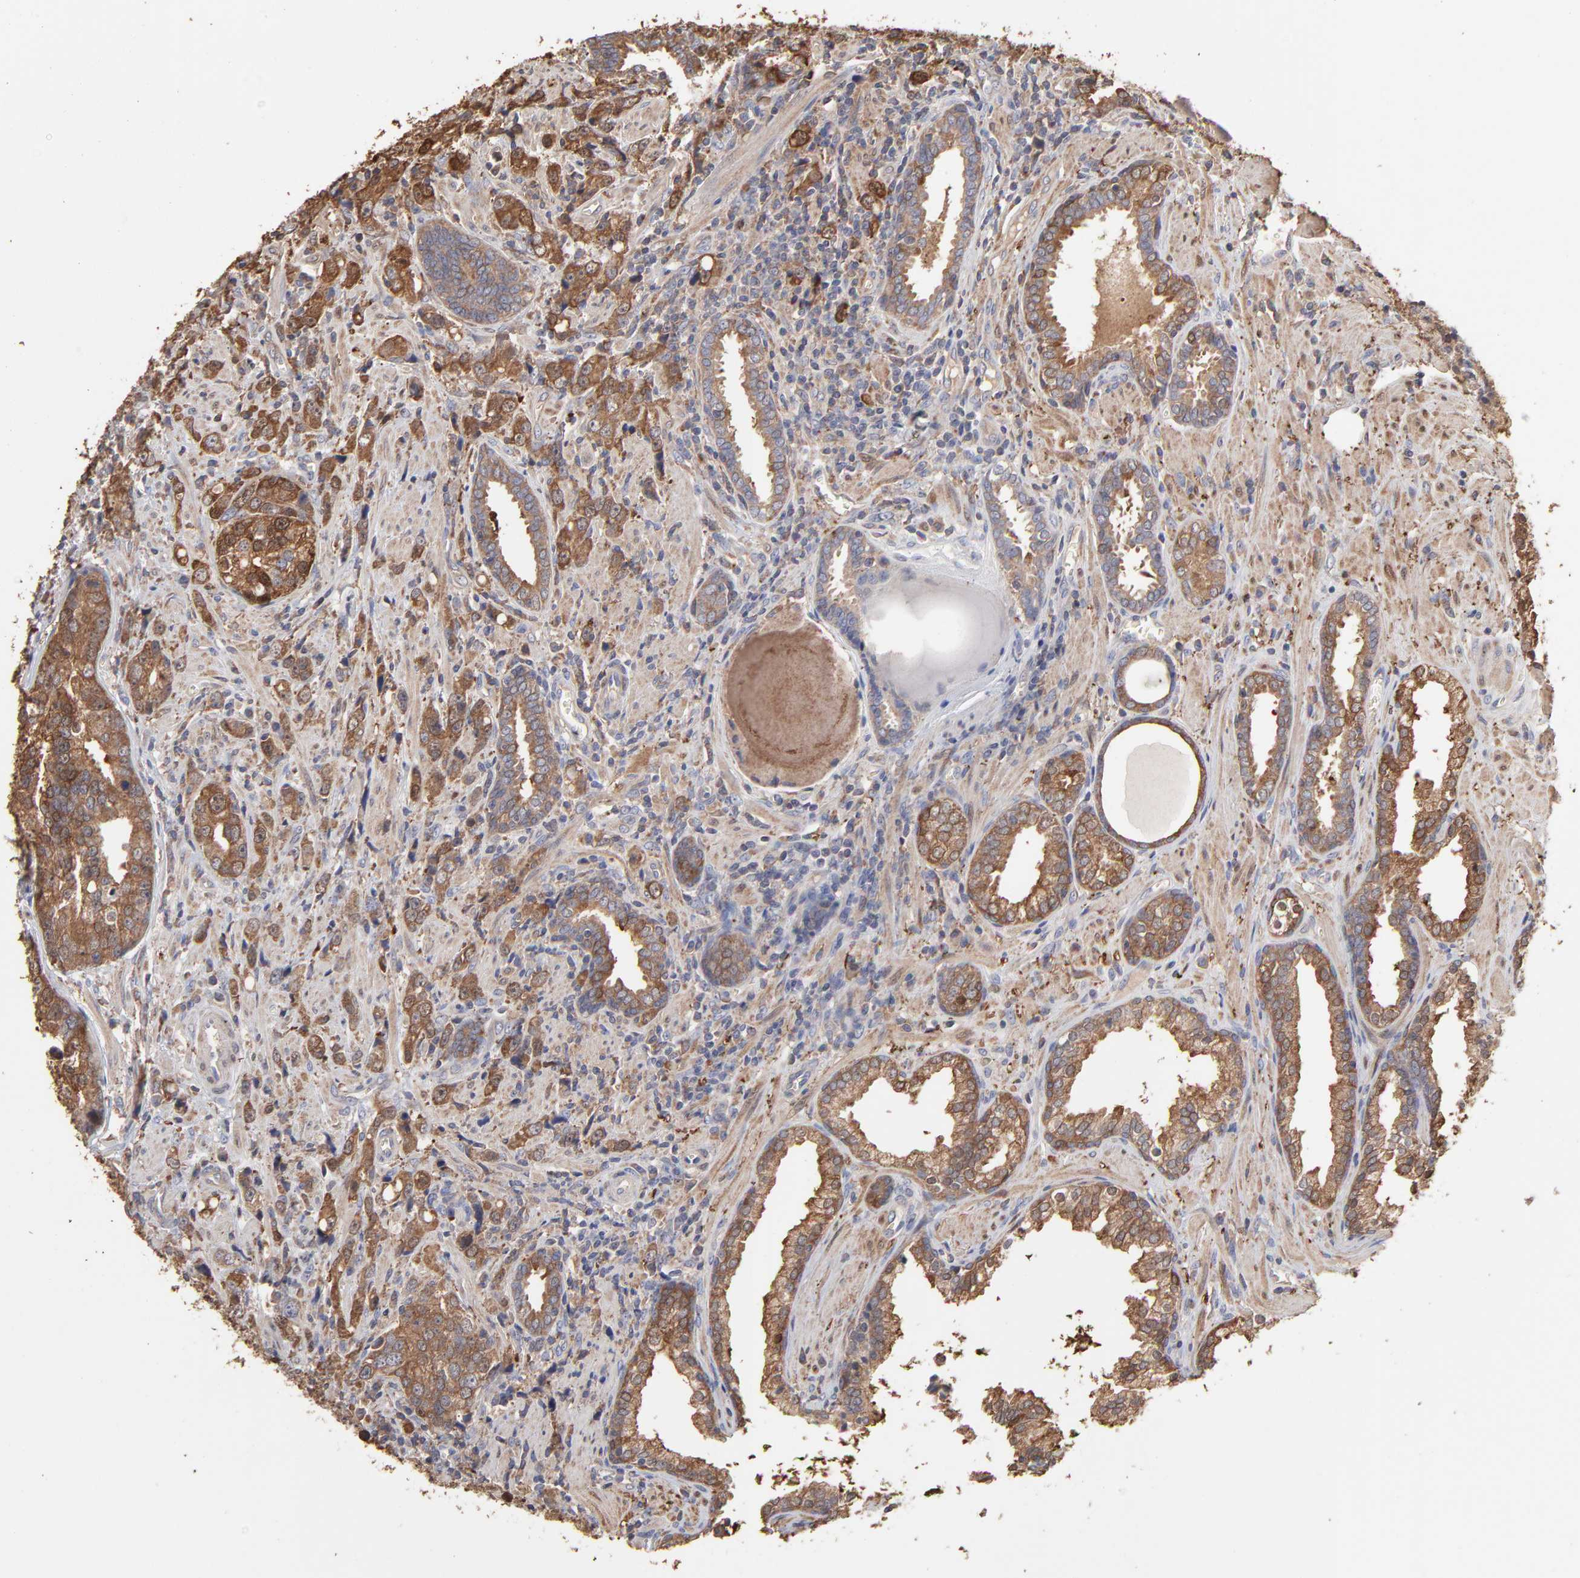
{"staining": {"intensity": "moderate", "quantity": ">75%", "location": "cytoplasmic/membranous,nuclear"}, "tissue": "prostate cancer", "cell_type": "Tumor cells", "image_type": "cancer", "snomed": [{"axis": "morphology", "description": "Adenocarcinoma, High grade"}, {"axis": "topography", "description": "Prostate"}], "caption": "Prostate adenocarcinoma (high-grade) stained with DAB (3,3'-diaminobenzidine) immunohistochemistry (IHC) exhibits medium levels of moderate cytoplasmic/membranous and nuclear expression in approximately >75% of tumor cells.", "gene": "TANGO2", "patient": {"sex": "male", "age": 71}}